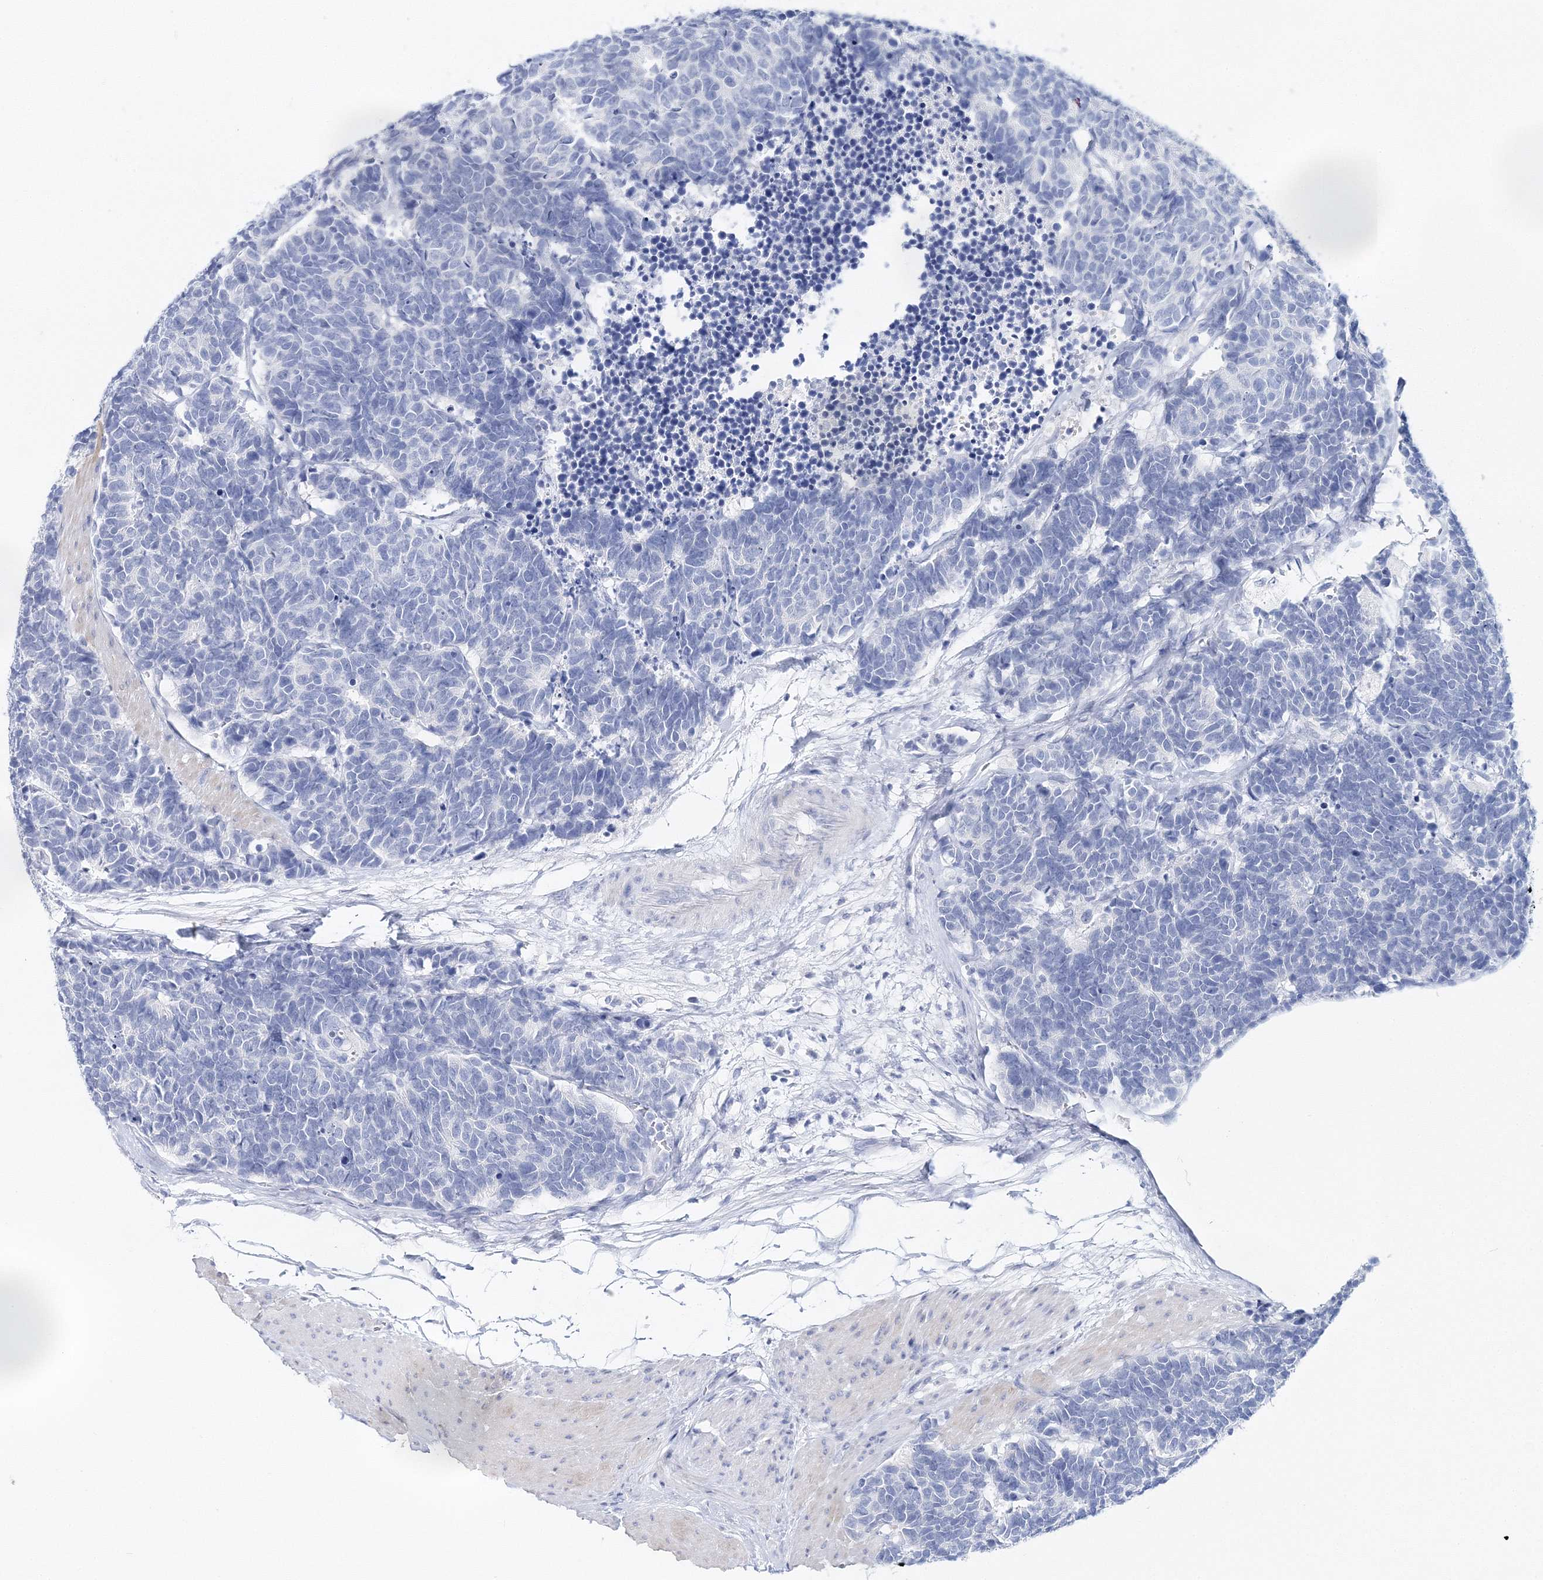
{"staining": {"intensity": "negative", "quantity": "none", "location": "none"}, "tissue": "carcinoid", "cell_type": "Tumor cells", "image_type": "cancer", "snomed": [{"axis": "morphology", "description": "Carcinoma, NOS"}, {"axis": "morphology", "description": "Carcinoid, malignant, NOS"}, {"axis": "topography", "description": "Urinary bladder"}], "caption": "Immunohistochemical staining of human carcinoid shows no significant staining in tumor cells. (DAB IHC visualized using brightfield microscopy, high magnification).", "gene": "MYOZ2", "patient": {"sex": "male", "age": 57}}